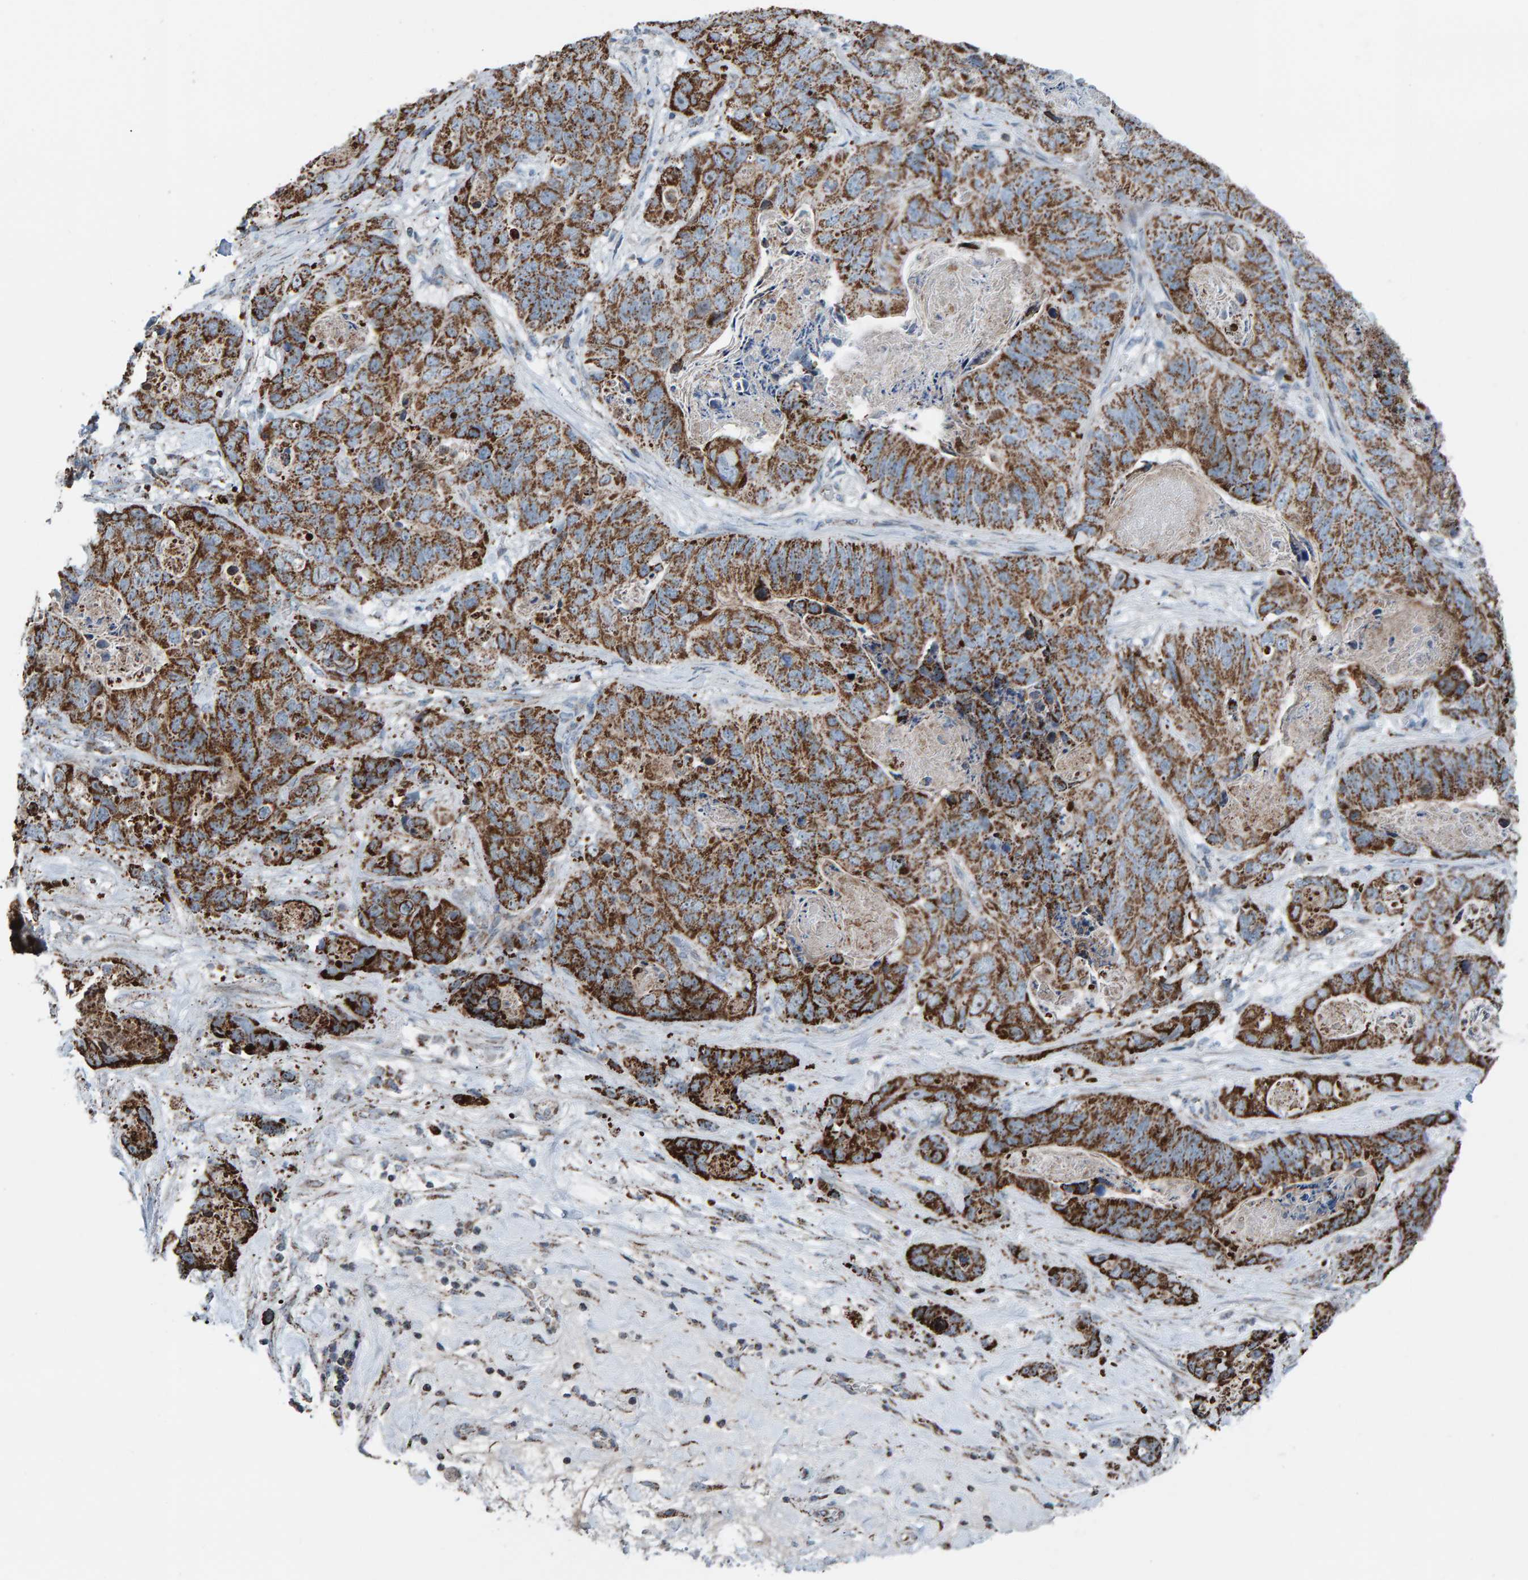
{"staining": {"intensity": "strong", "quantity": ">75%", "location": "cytoplasmic/membranous"}, "tissue": "stomach cancer", "cell_type": "Tumor cells", "image_type": "cancer", "snomed": [{"axis": "morphology", "description": "Normal tissue, NOS"}, {"axis": "morphology", "description": "Adenocarcinoma, NOS"}, {"axis": "topography", "description": "Stomach"}], "caption": "Adenocarcinoma (stomach) stained with a protein marker shows strong staining in tumor cells.", "gene": "ZNF48", "patient": {"sex": "female", "age": 89}}